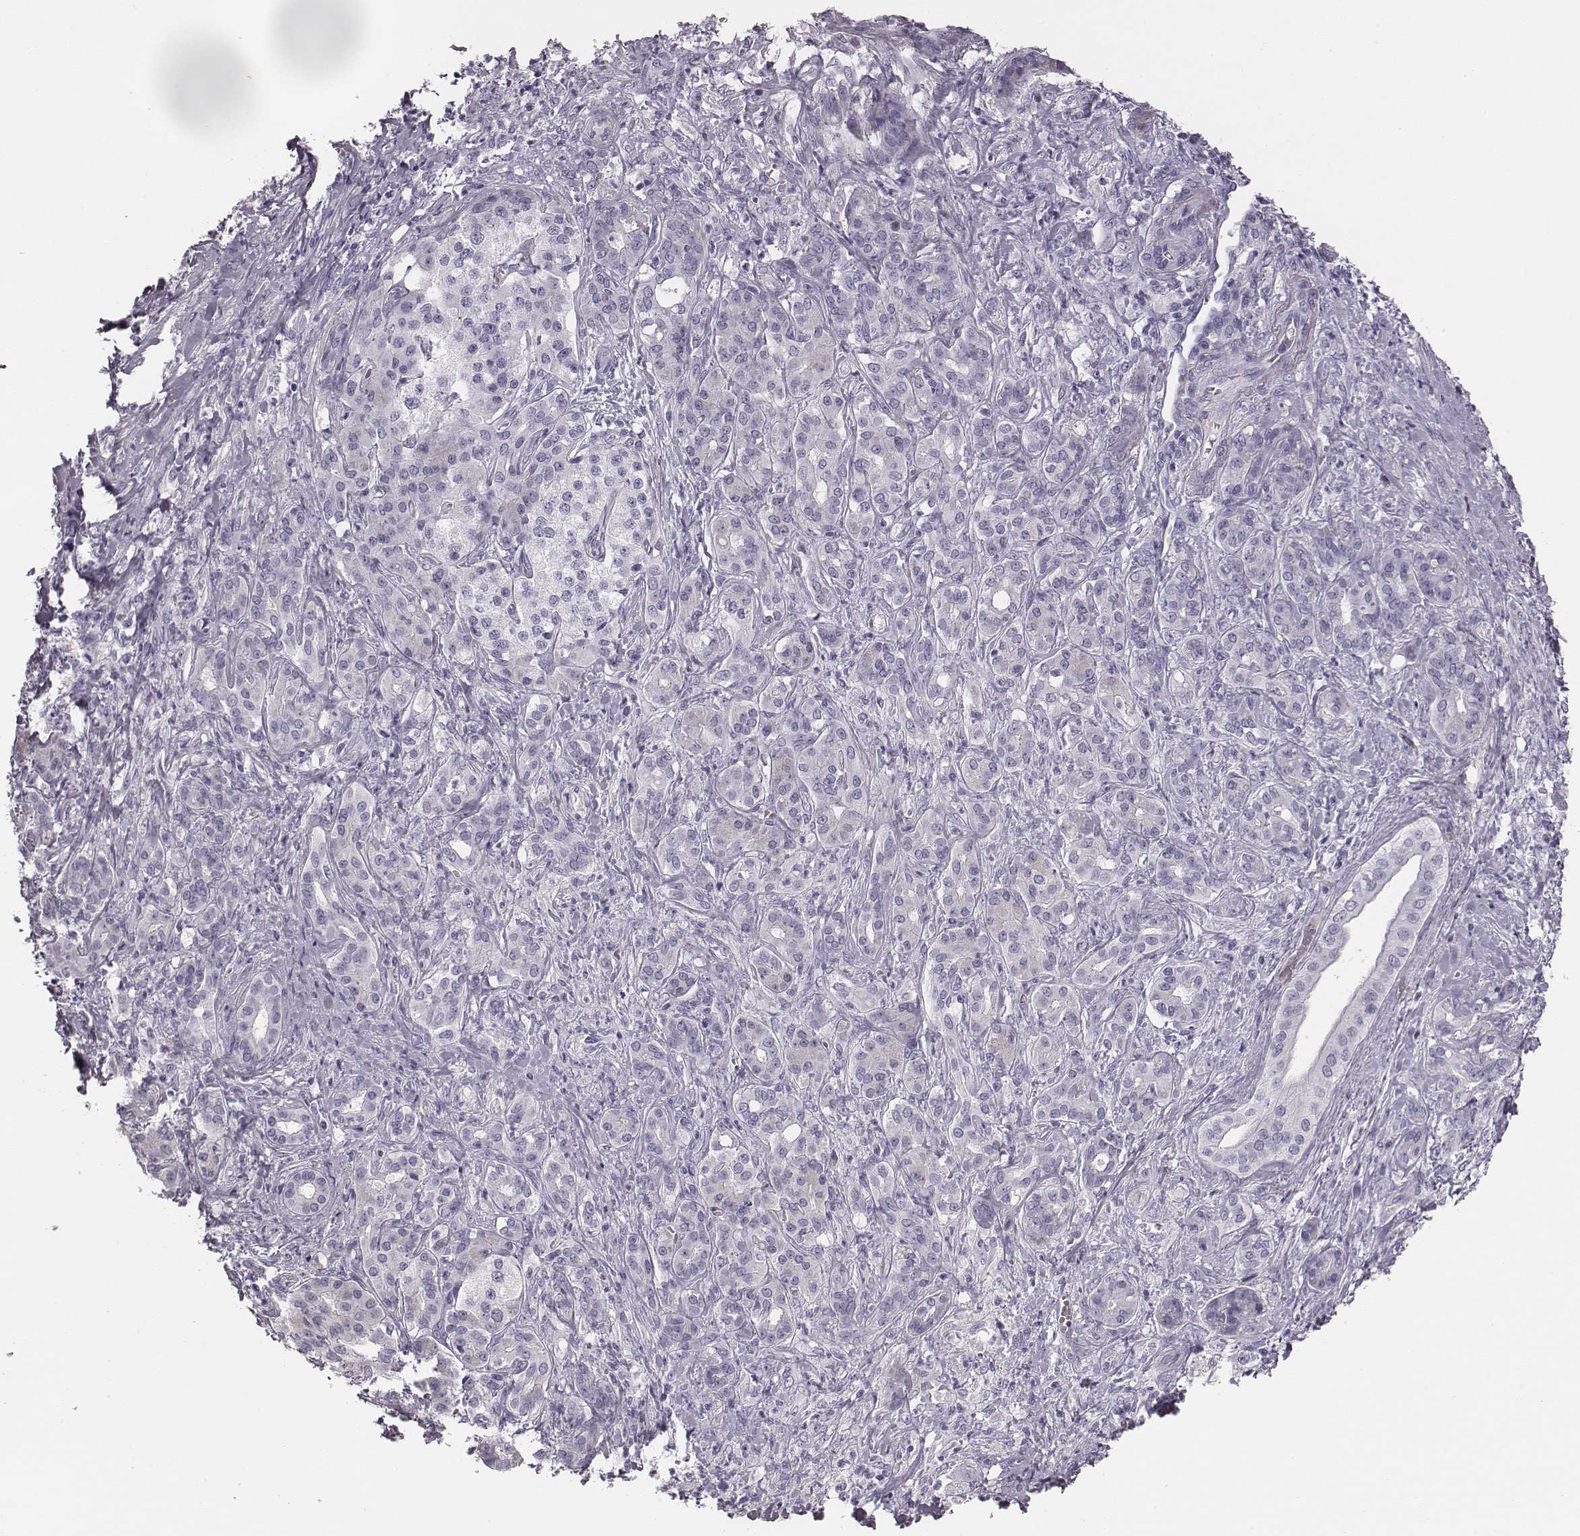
{"staining": {"intensity": "negative", "quantity": "none", "location": "none"}, "tissue": "pancreatic cancer", "cell_type": "Tumor cells", "image_type": "cancer", "snomed": [{"axis": "morphology", "description": "Normal tissue, NOS"}, {"axis": "morphology", "description": "Inflammation, NOS"}, {"axis": "morphology", "description": "Adenocarcinoma, NOS"}, {"axis": "topography", "description": "Pancreas"}], "caption": "Immunohistochemistry (IHC) histopathology image of neoplastic tissue: pancreatic adenocarcinoma stained with DAB (3,3'-diaminobenzidine) demonstrates no significant protein staining in tumor cells.", "gene": "CRISP1", "patient": {"sex": "male", "age": 57}}